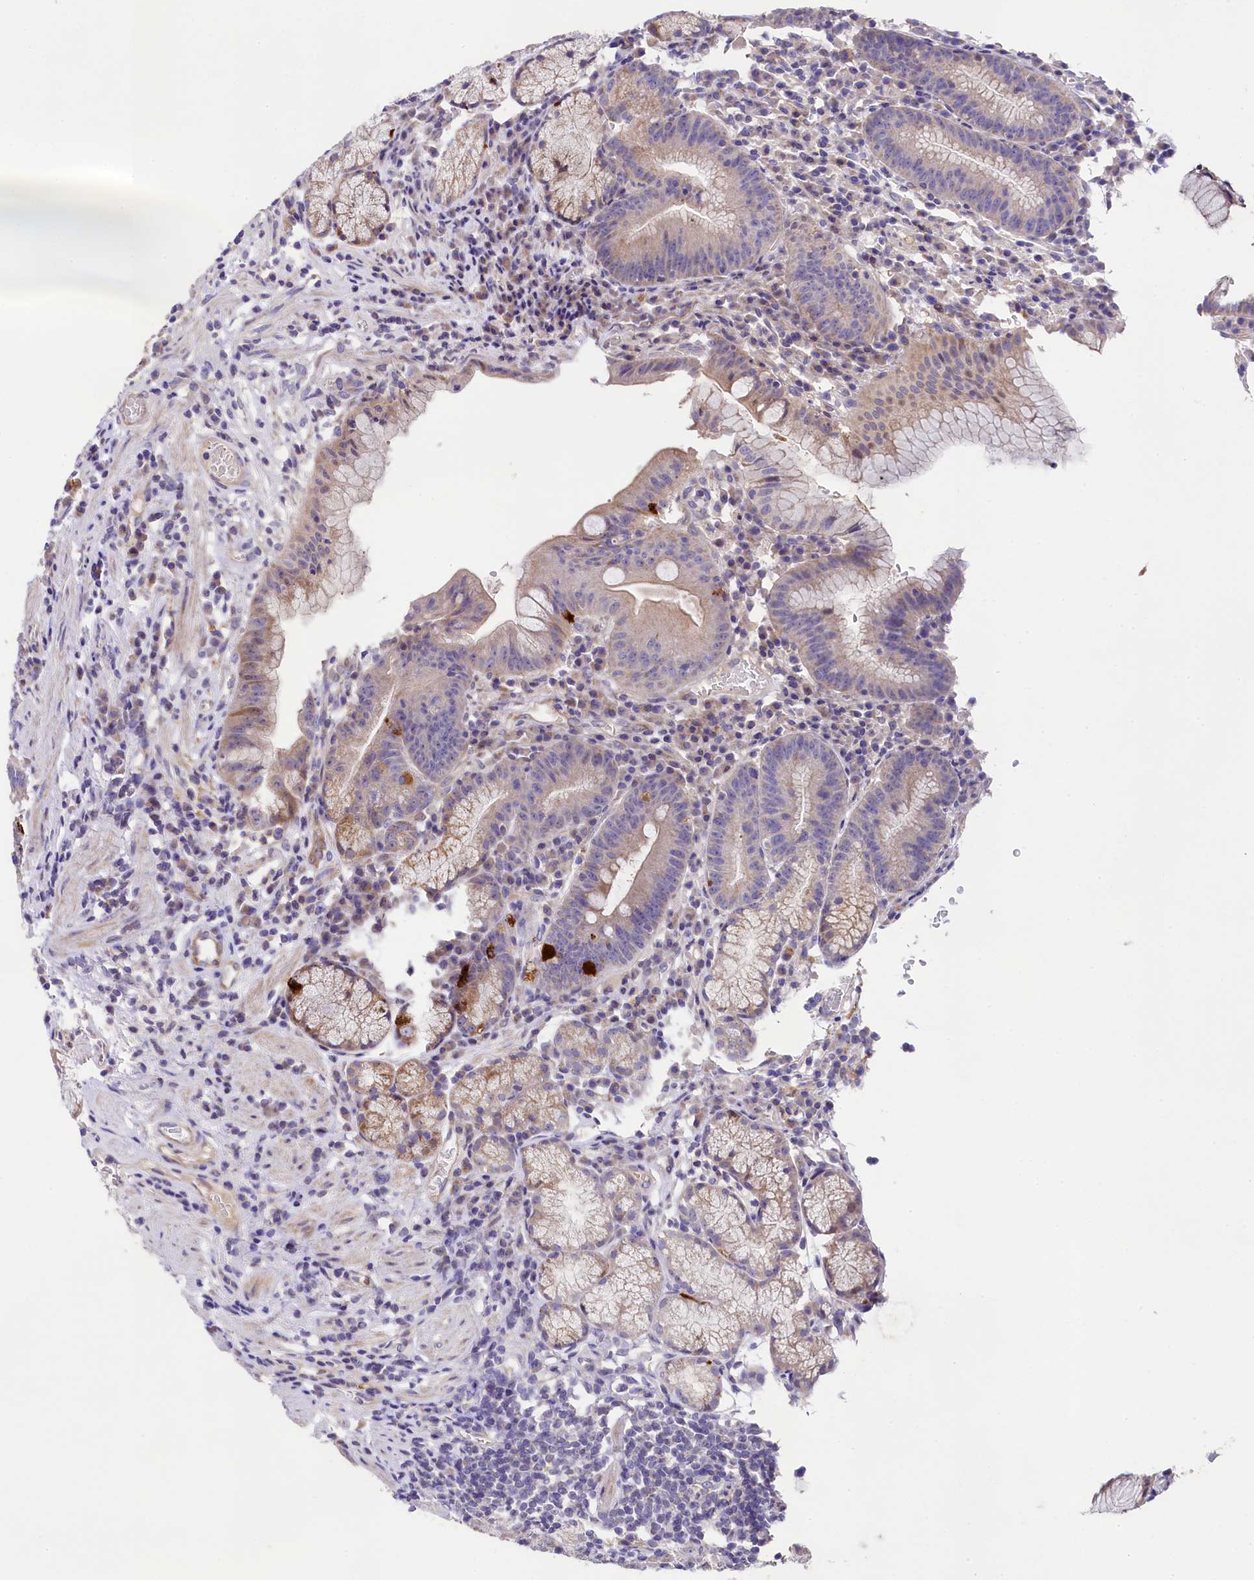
{"staining": {"intensity": "moderate", "quantity": "<25%", "location": "cytoplasmic/membranous"}, "tissue": "stomach", "cell_type": "Glandular cells", "image_type": "normal", "snomed": [{"axis": "morphology", "description": "Normal tissue, NOS"}, {"axis": "topography", "description": "Stomach"}], "caption": "The immunohistochemical stain shows moderate cytoplasmic/membranous expression in glandular cells of benign stomach.", "gene": "FXYD6", "patient": {"sex": "male", "age": 55}}